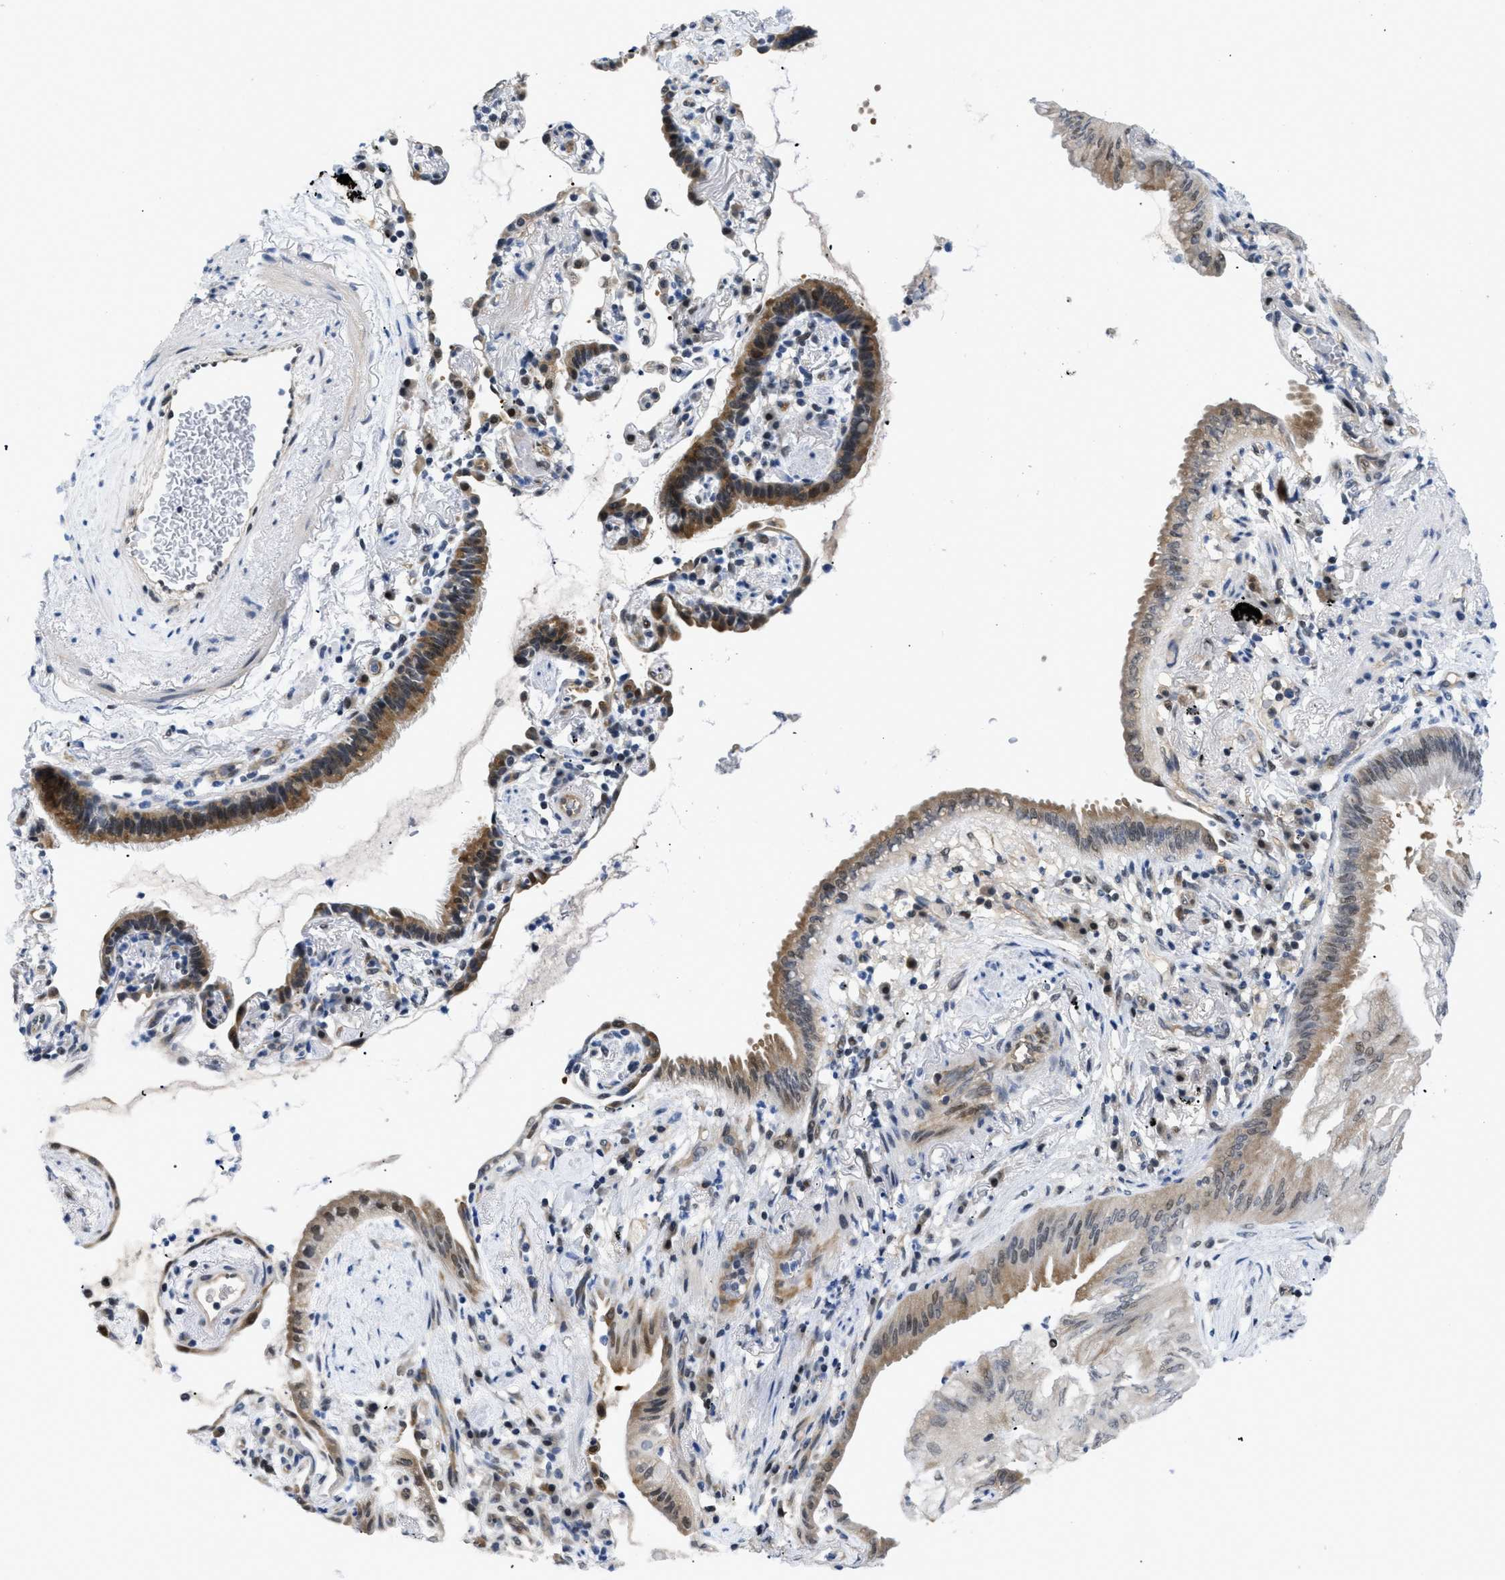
{"staining": {"intensity": "moderate", "quantity": ">75%", "location": "cytoplasmic/membranous,nuclear"}, "tissue": "lung cancer", "cell_type": "Tumor cells", "image_type": "cancer", "snomed": [{"axis": "morphology", "description": "Normal tissue, NOS"}, {"axis": "morphology", "description": "Adenocarcinoma, NOS"}, {"axis": "topography", "description": "Bronchus"}, {"axis": "topography", "description": "Lung"}], "caption": "Tumor cells display medium levels of moderate cytoplasmic/membranous and nuclear staining in about >75% of cells in lung cancer (adenocarcinoma). Nuclei are stained in blue.", "gene": "SLC29A2", "patient": {"sex": "female", "age": 70}}